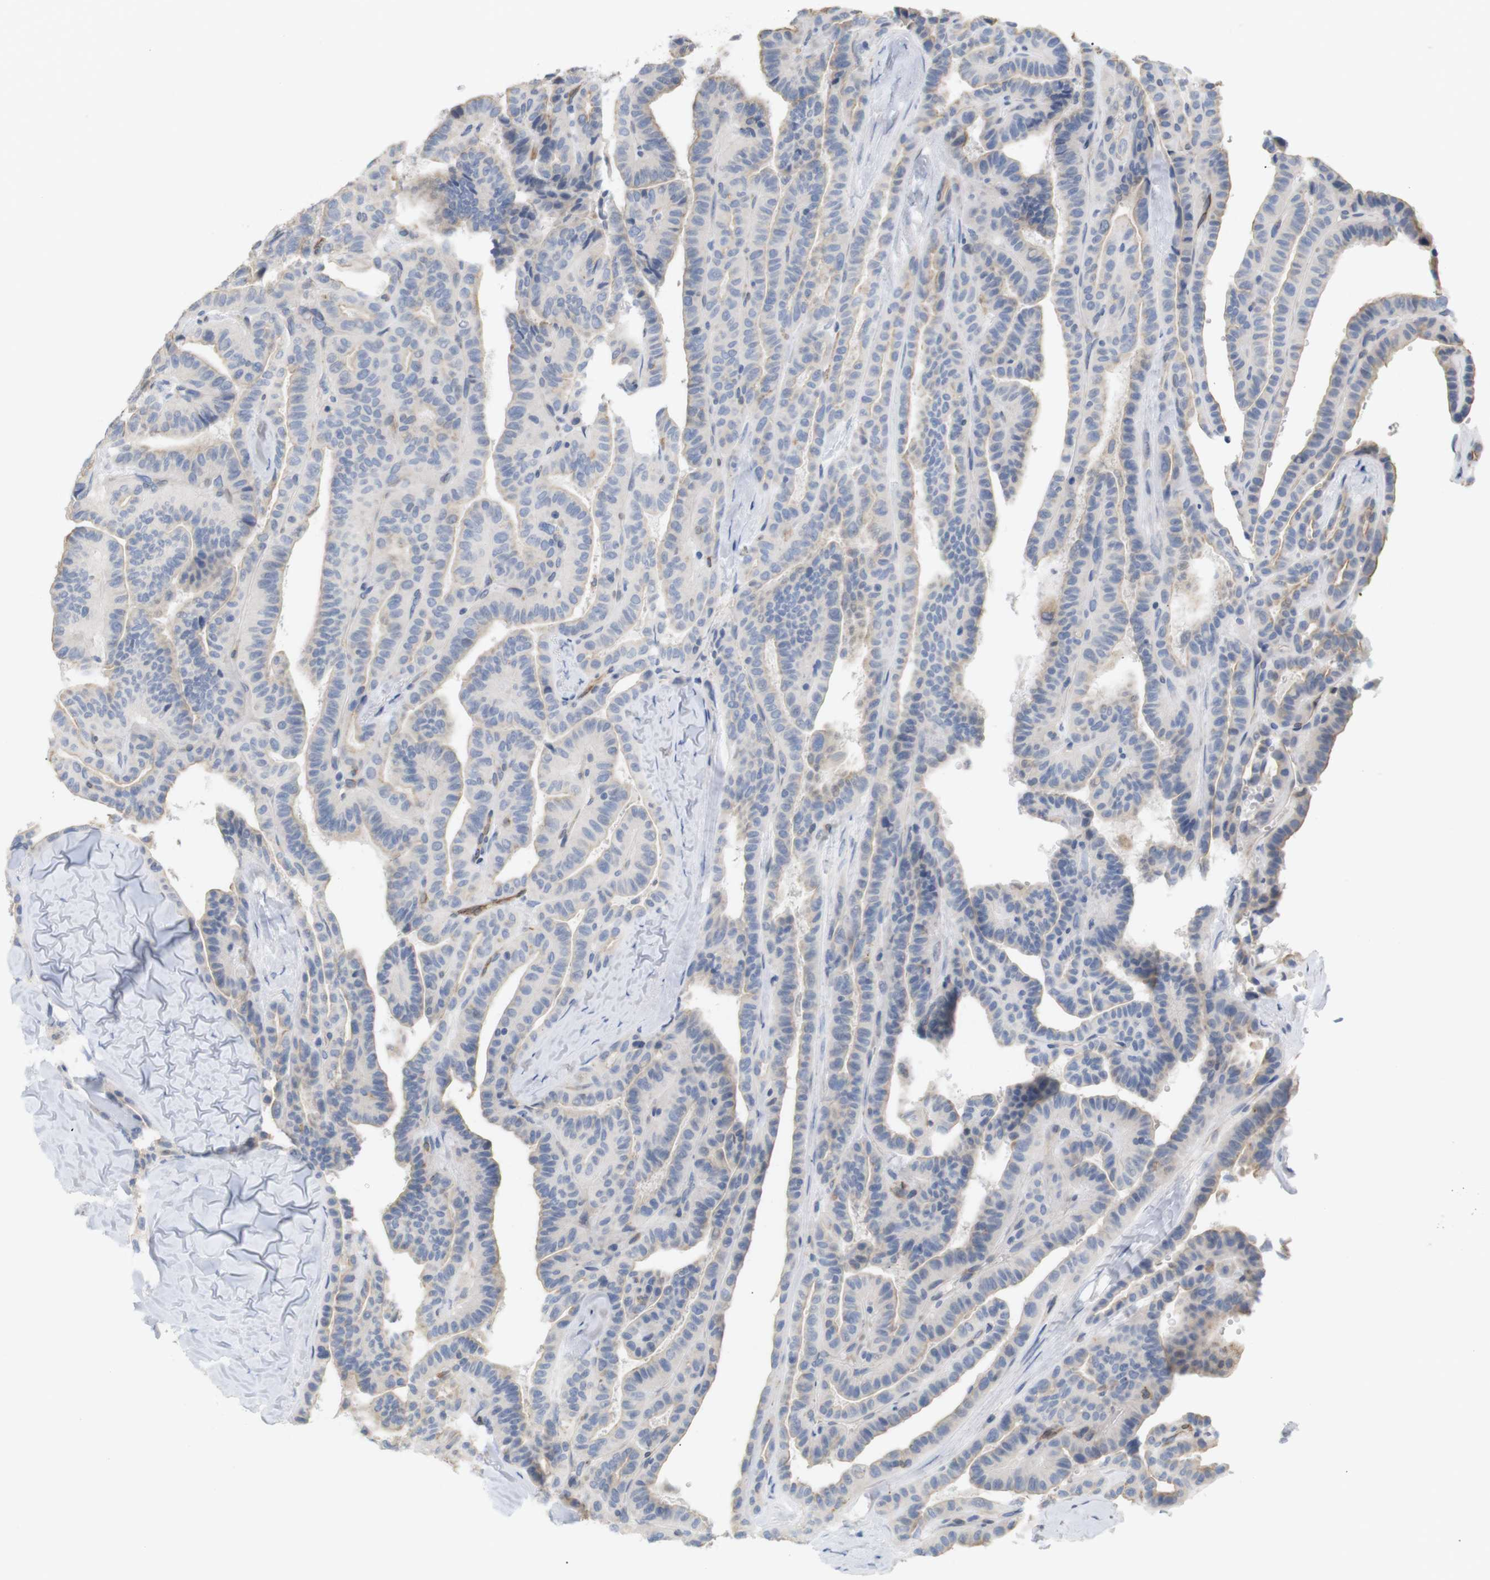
{"staining": {"intensity": "weak", "quantity": "<25%", "location": "cytoplasmic/membranous"}, "tissue": "thyroid cancer", "cell_type": "Tumor cells", "image_type": "cancer", "snomed": [{"axis": "morphology", "description": "Papillary adenocarcinoma, NOS"}, {"axis": "topography", "description": "Thyroid gland"}], "caption": "A high-resolution histopathology image shows immunohistochemistry (IHC) staining of thyroid cancer, which reveals no significant expression in tumor cells.", "gene": "ITPR1", "patient": {"sex": "male", "age": 77}}